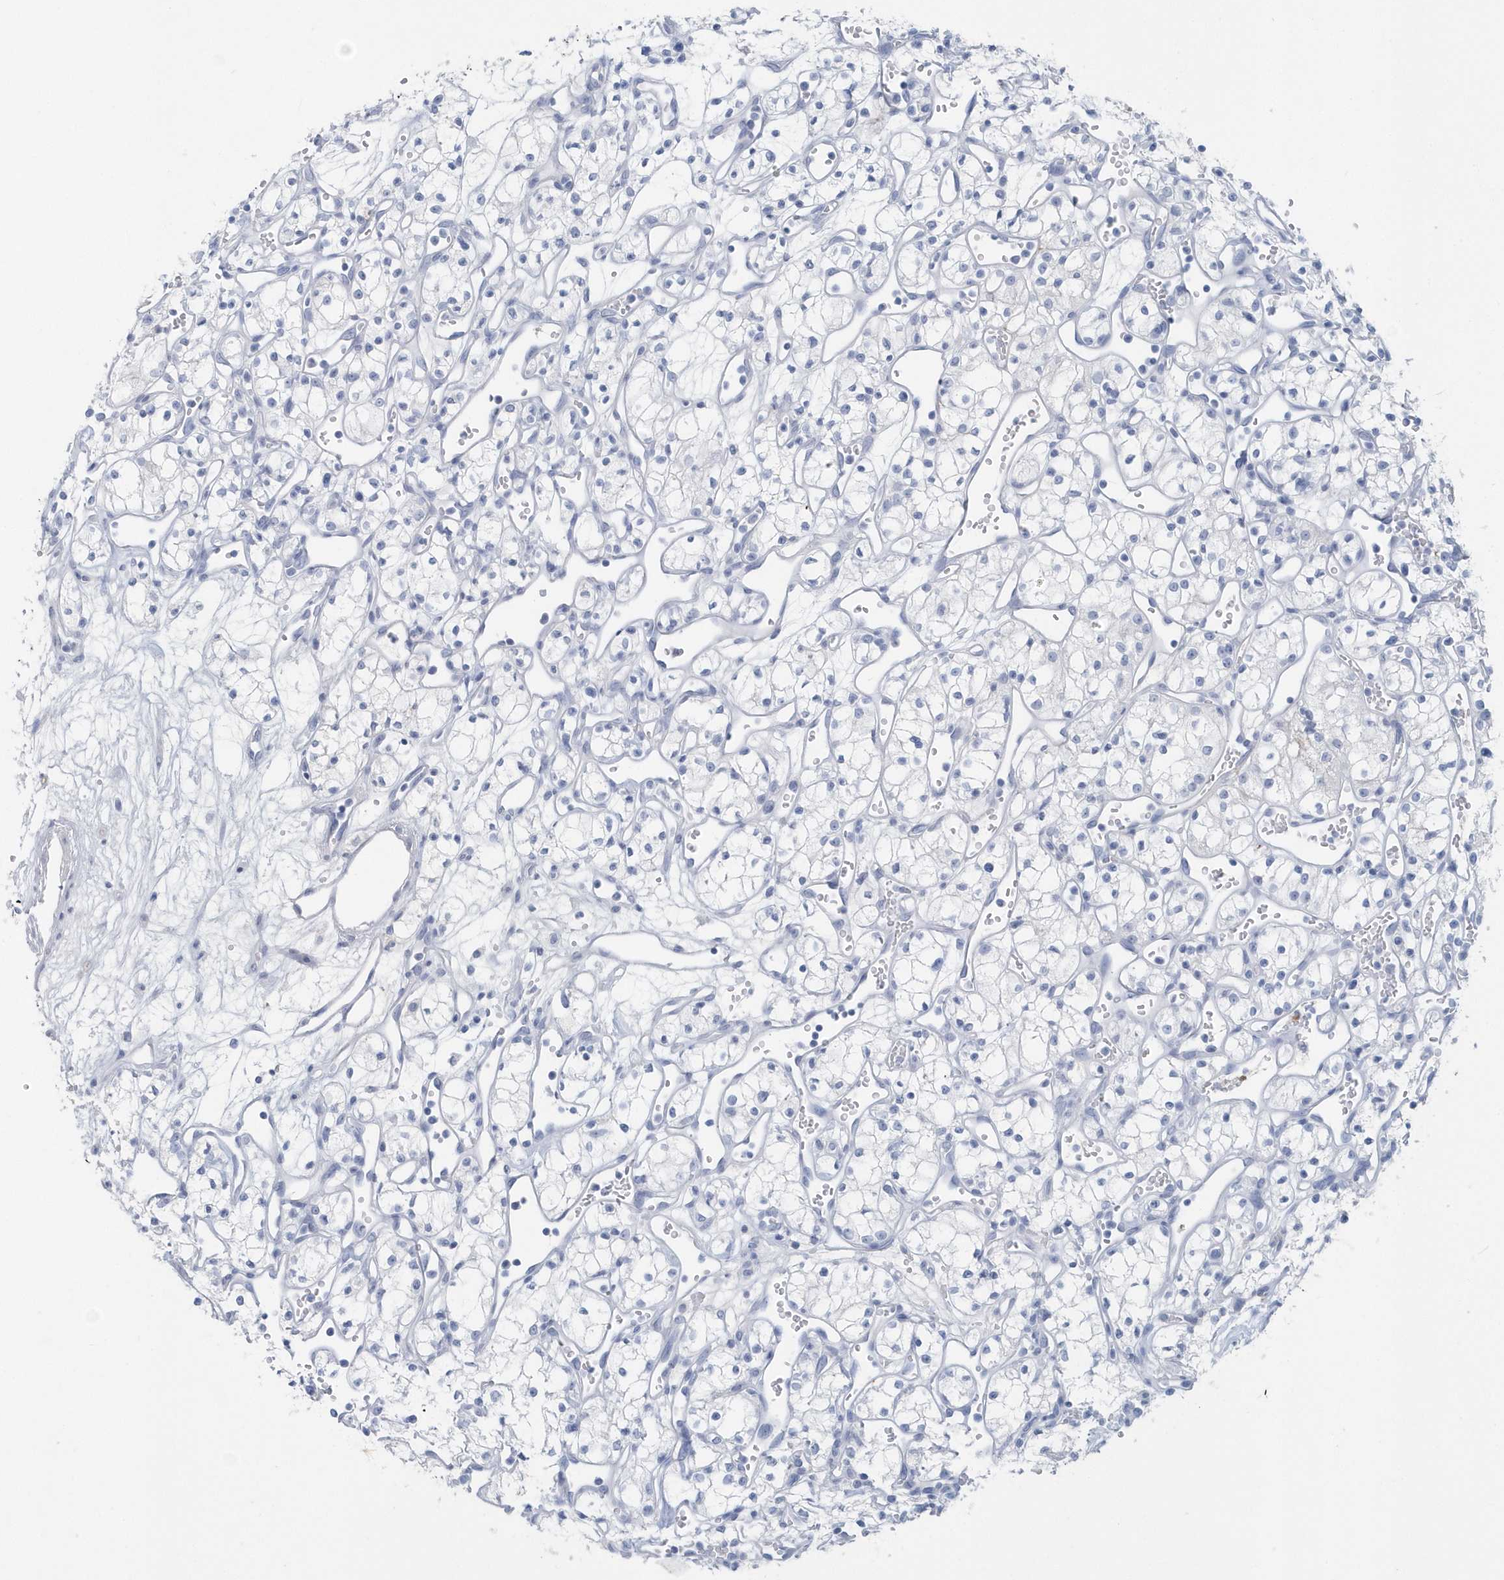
{"staining": {"intensity": "negative", "quantity": "none", "location": "none"}, "tissue": "renal cancer", "cell_type": "Tumor cells", "image_type": "cancer", "snomed": [{"axis": "morphology", "description": "Adenocarcinoma, NOS"}, {"axis": "topography", "description": "Kidney"}], "caption": "DAB immunohistochemical staining of adenocarcinoma (renal) demonstrates no significant positivity in tumor cells.", "gene": "JCHAIN", "patient": {"sex": "male", "age": 59}}